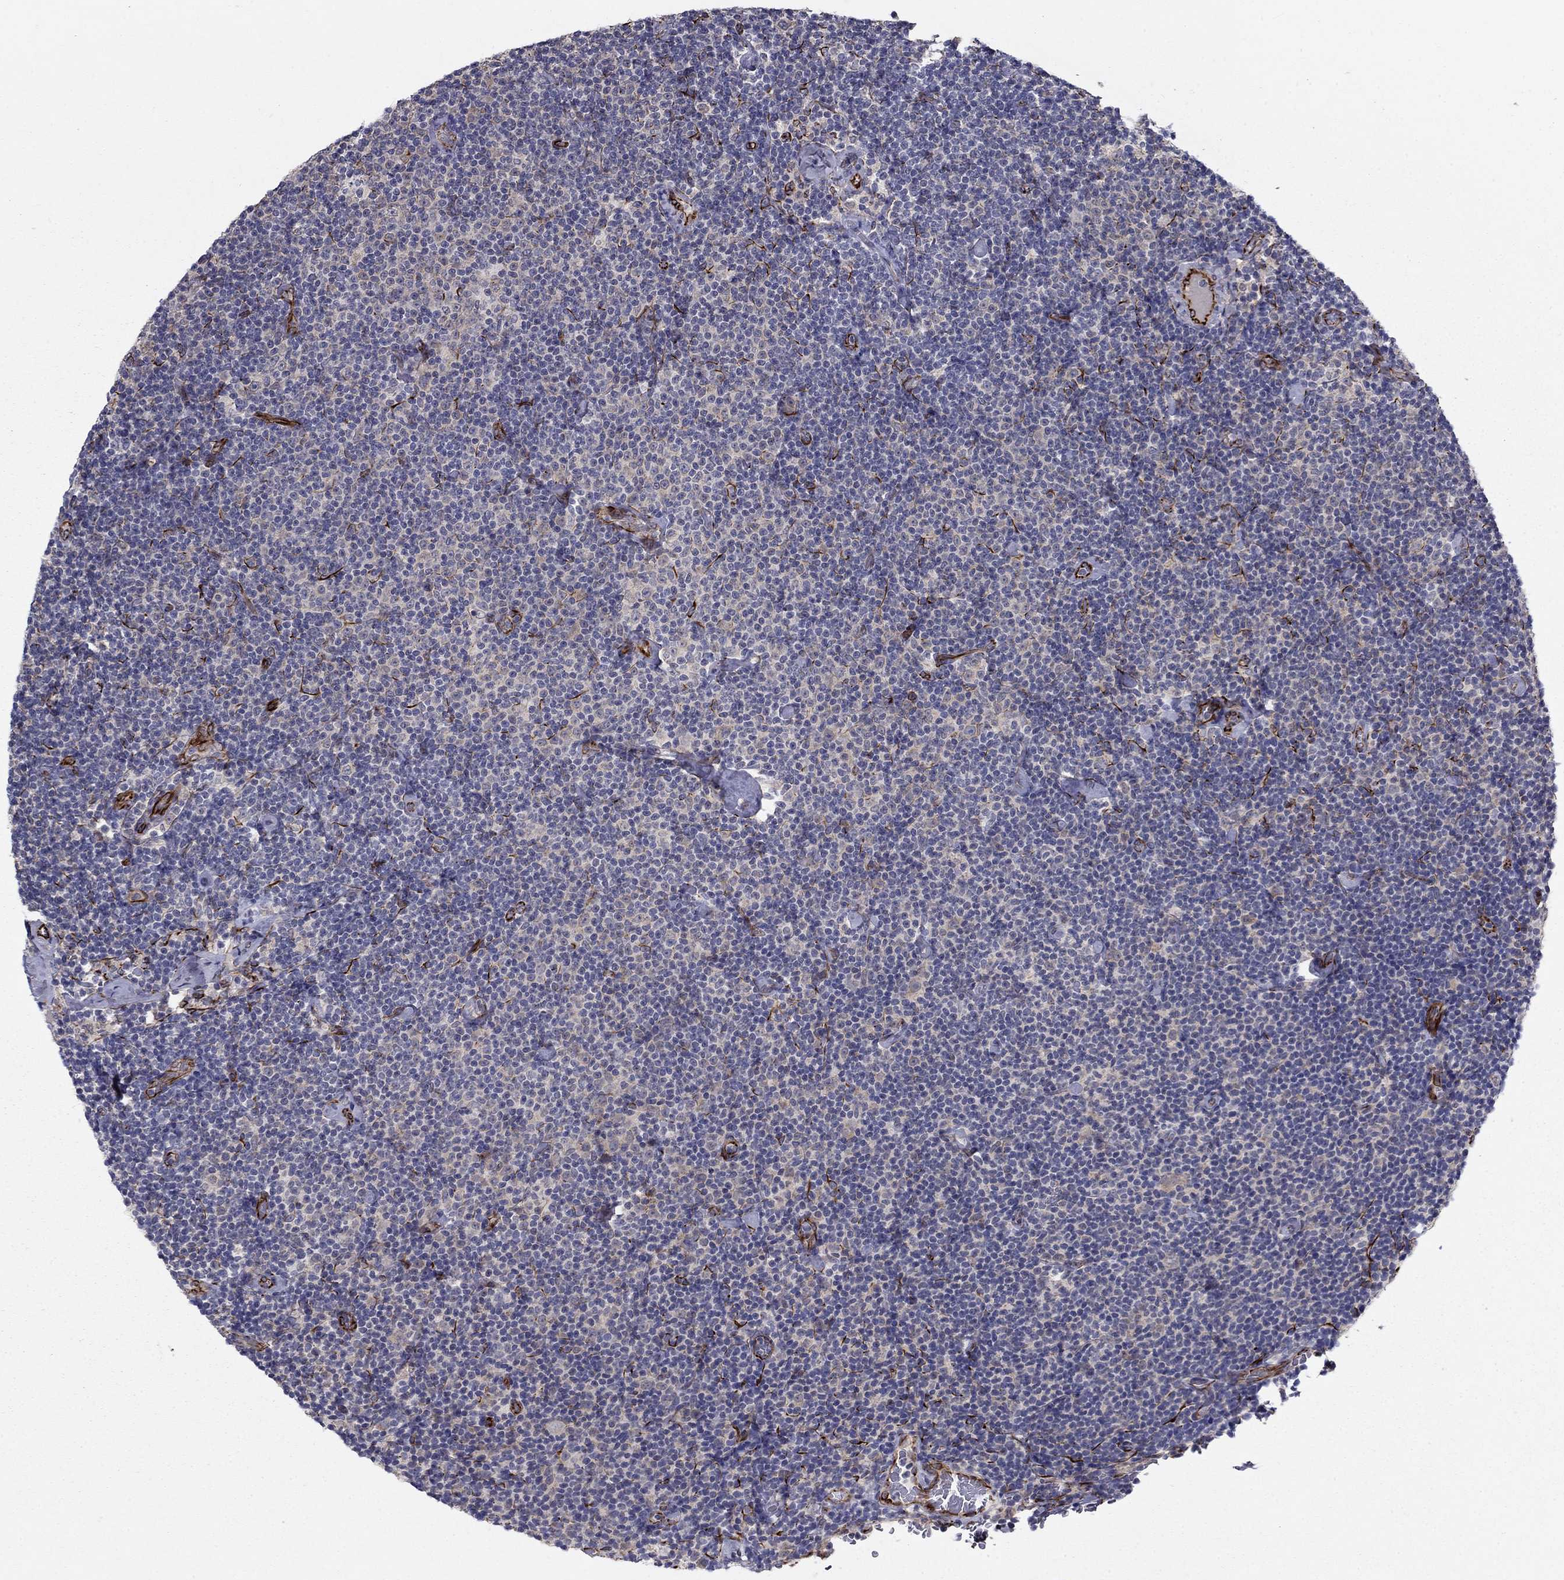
{"staining": {"intensity": "negative", "quantity": "none", "location": "none"}, "tissue": "lymphoma", "cell_type": "Tumor cells", "image_type": "cancer", "snomed": [{"axis": "morphology", "description": "Malignant lymphoma, non-Hodgkin's type, Low grade"}, {"axis": "topography", "description": "Lymph node"}], "caption": "An immunohistochemistry (IHC) image of malignant lymphoma, non-Hodgkin's type (low-grade) is shown. There is no staining in tumor cells of malignant lymphoma, non-Hodgkin's type (low-grade). Nuclei are stained in blue.", "gene": "LACTB2", "patient": {"sex": "male", "age": 81}}